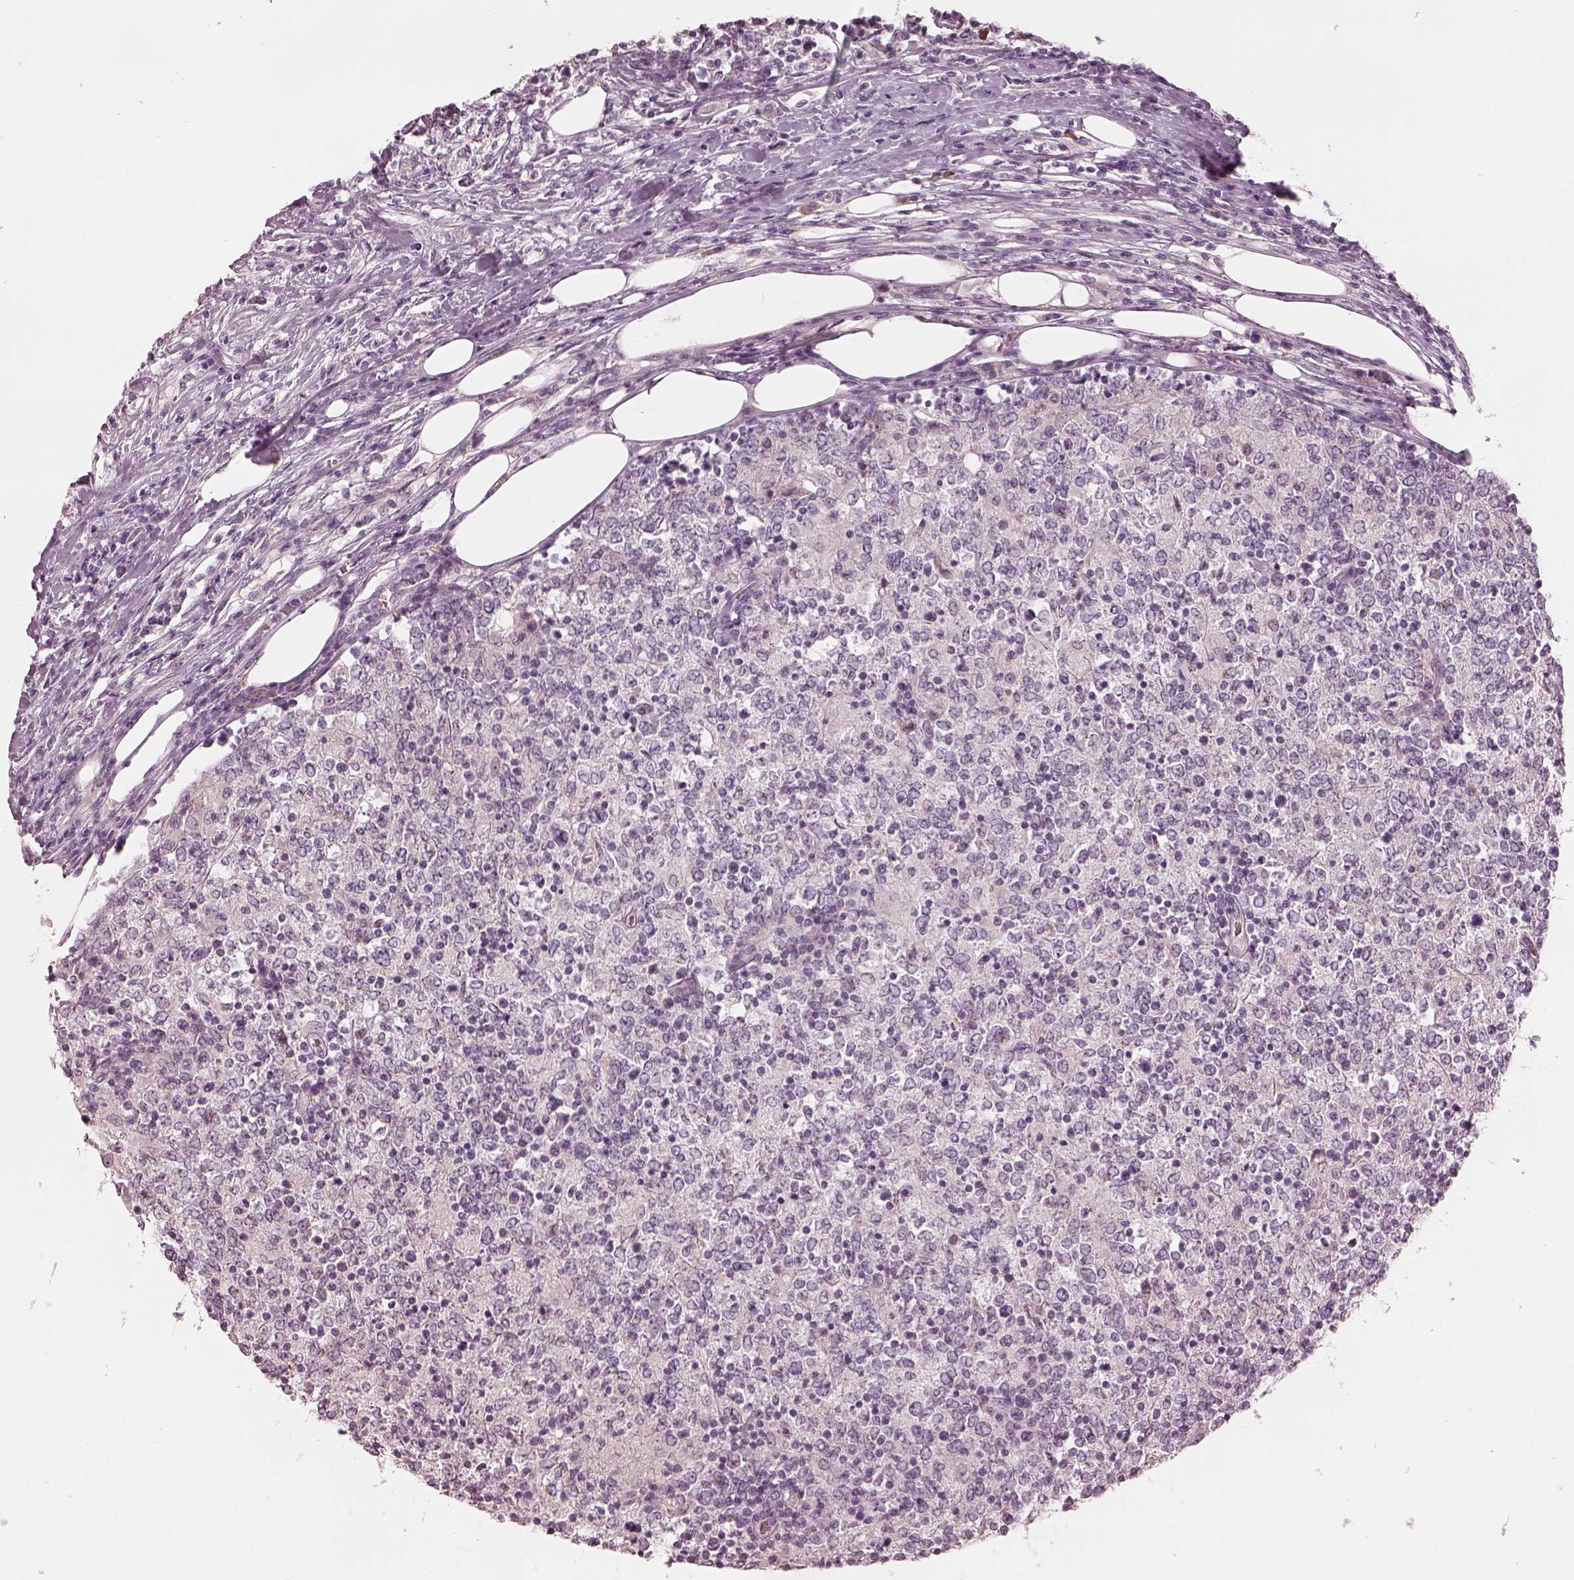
{"staining": {"intensity": "negative", "quantity": "none", "location": "none"}, "tissue": "lymphoma", "cell_type": "Tumor cells", "image_type": "cancer", "snomed": [{"axis": "morphology", "description": "Malignant lymphoma, non-Hodgkin's type, High grade"}, {"axis": "topography", "description": "Lymph node"}], "caption": "Lymphoma stained for a protein using immunohistochemistry shows no positivity tumor cells.", "gene": "MIA", "patient": {"sex": "female", "age": 84}}